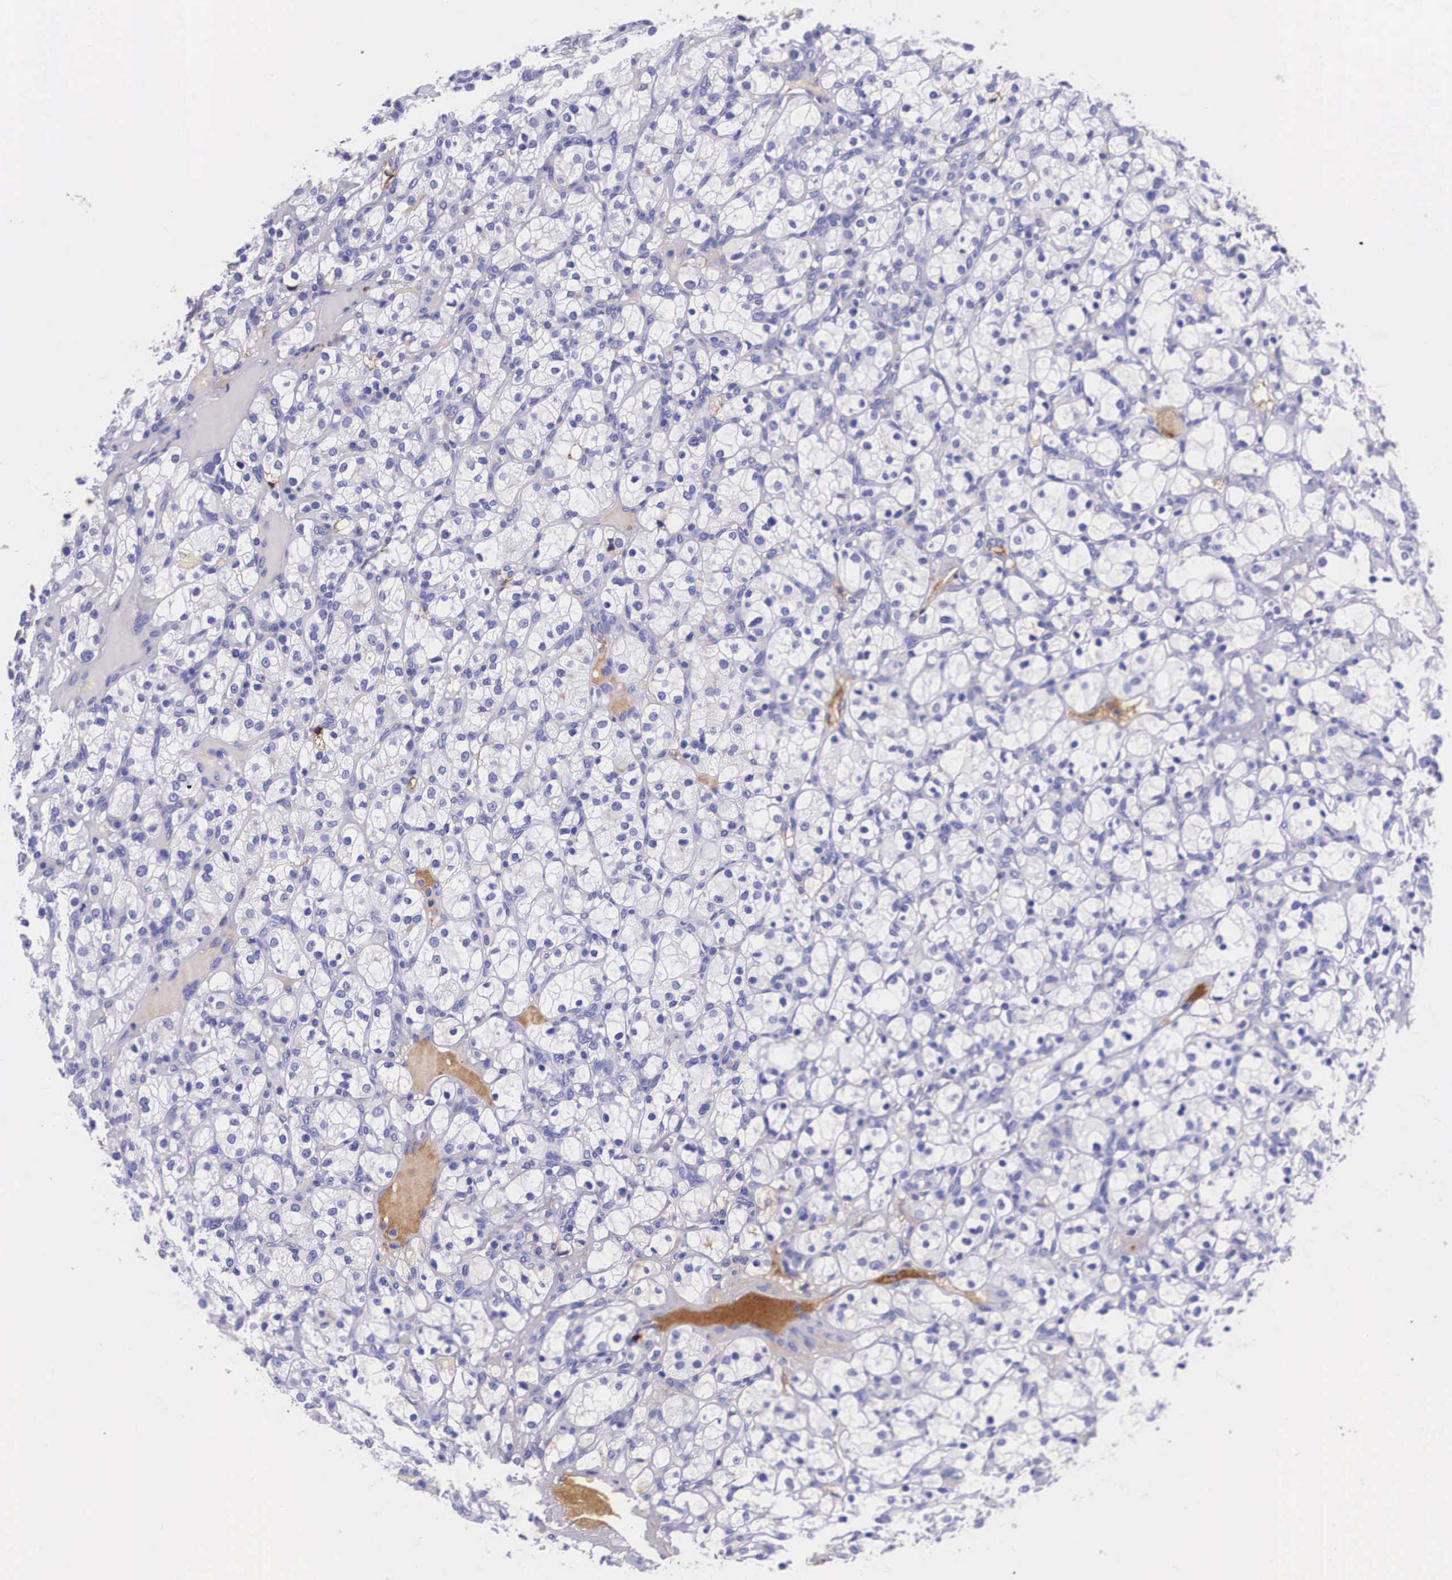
{"staining": {"intensity": "negative", "quantity": "none", "location": "none"}, "tissue": "renal cancer", "cell_type": "Tumor cells", "image_type": "cancer", "snomed": [{"axis": "morphology", "description": "Adenocarcinoma, NOS"}, {"axis": "topography", "description": "Kidney"}], "caption": "DAB (3,3'-diaminobenzidine) immunohistochemical staining of adenocarcinoma (renal) shows no significant expression in tumor cells.", "gene": "PLG", "patient": {"sex": "female", "age": 83}}